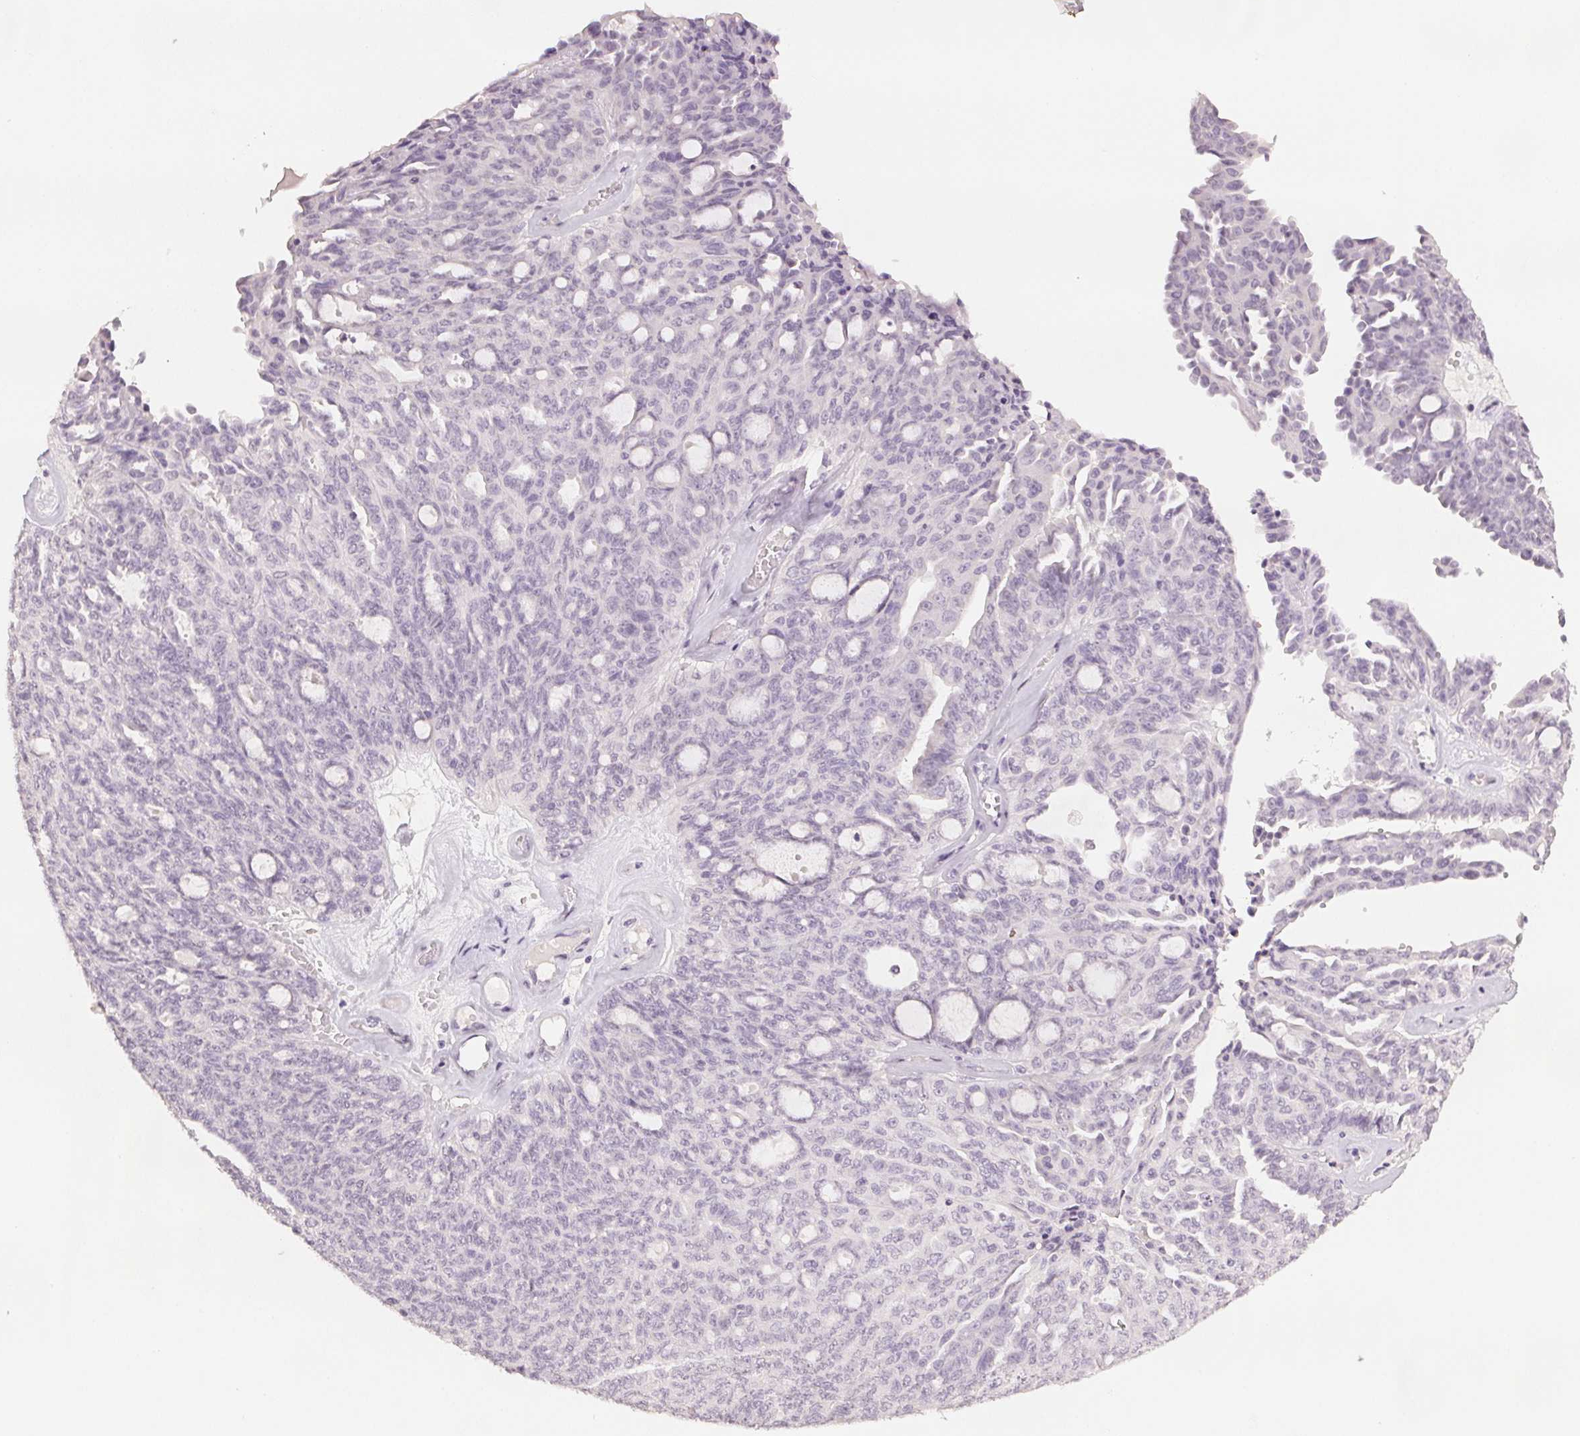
{"staining": {"intensity": "negative", "quantity": "none", "location": "none"}, "tissue": "ovarian cancer", "cell_type": "Tumor cells", "image_type": "cancer", "snomed": [{"axis": "morphology", "description": "Cystadenocarcinoma, serous, NOS"}, {"axis": "topography", "description": "Ovary"}], "caption": "This is an immunohistochemistry (IHC) micrograph of human ovarian cancer. There is no expression in tumor cells.", "gene": "SCGN", "patient": {"sex": "female", "age": 71}}